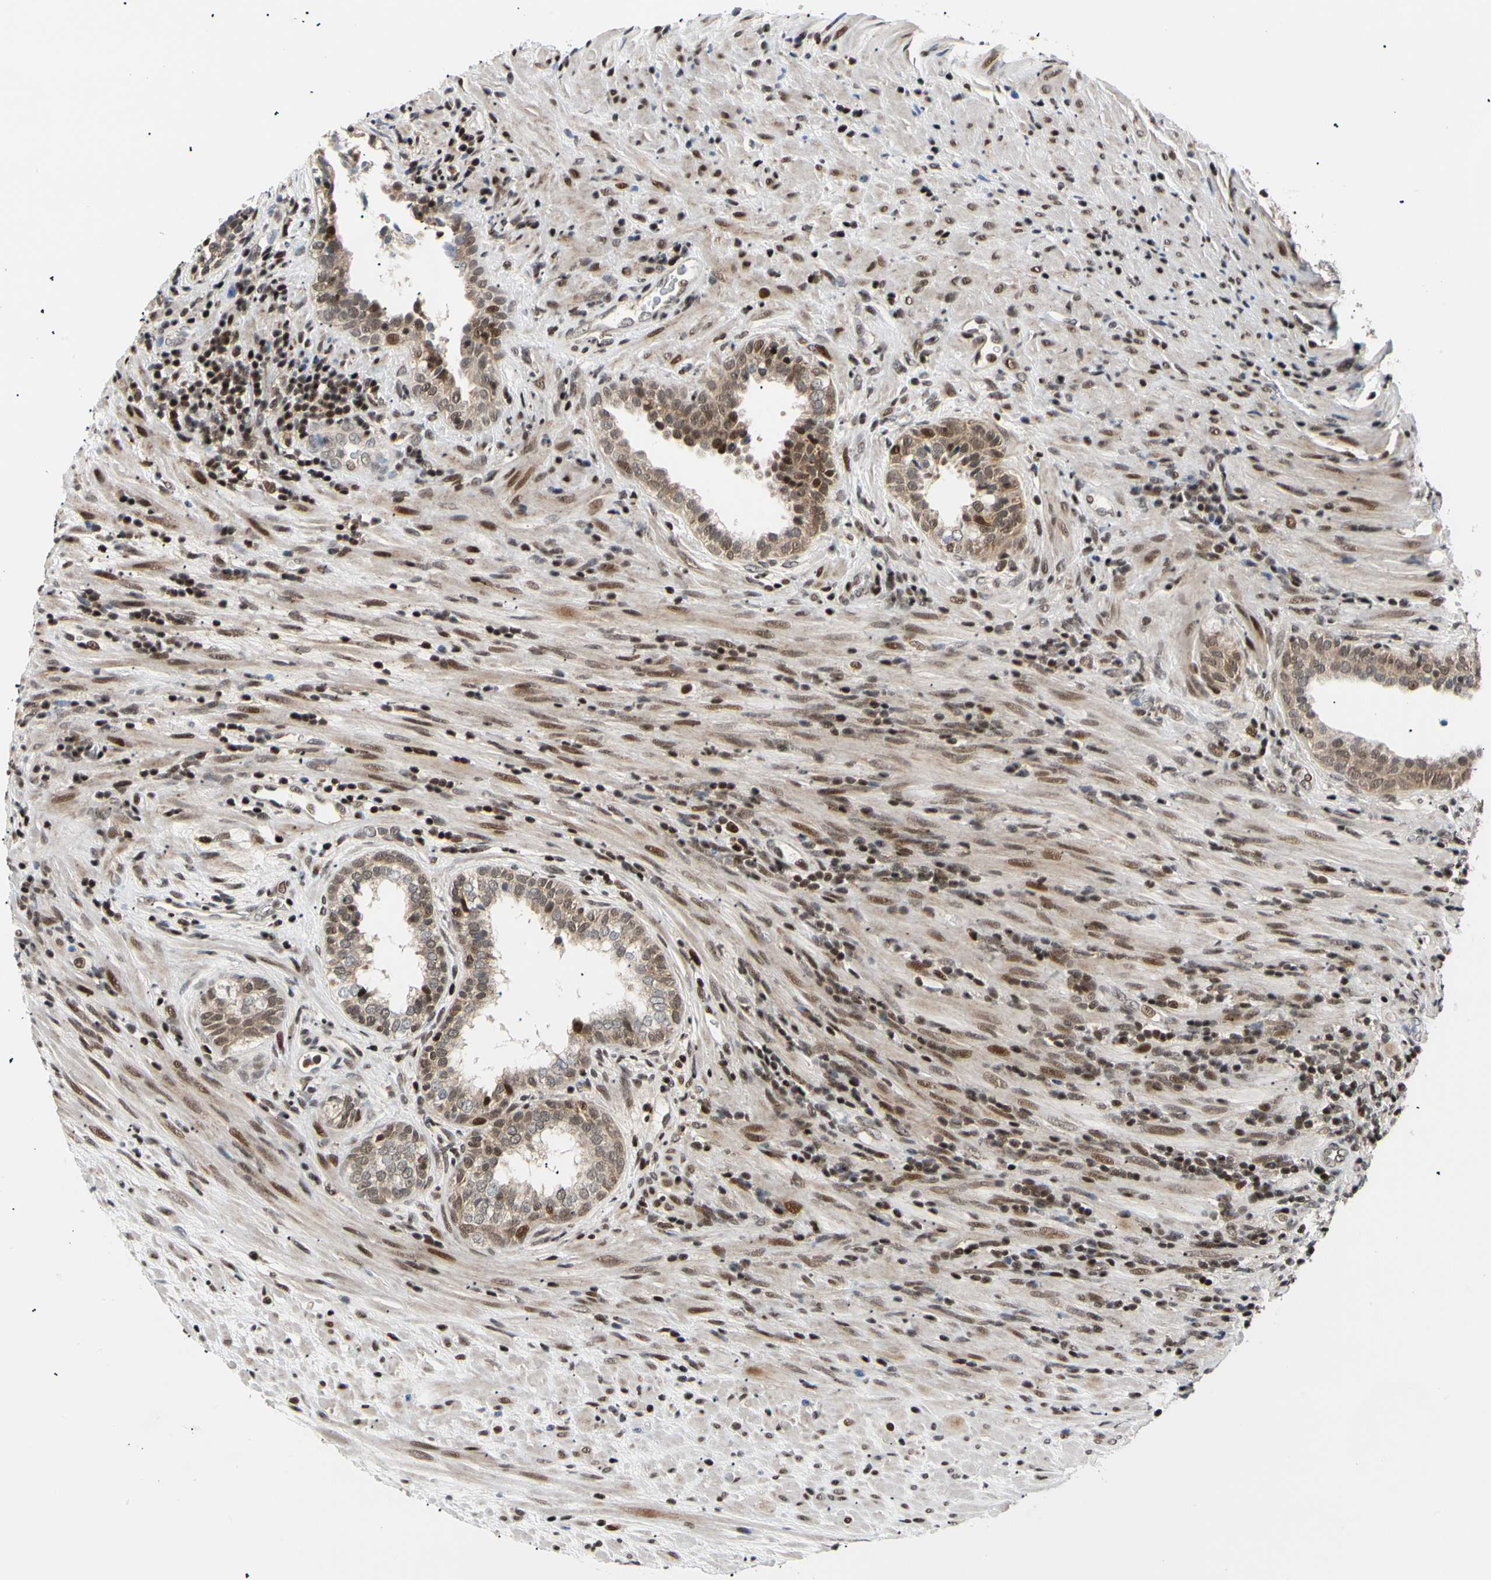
{"staining": {"intensity": "moderate", "quantity": "25%-75%", "location": "nuclear"}, "tissue": "prostate", "cell_type": "Glandular cells", "image_type": "normal", "snomed": [{"axis": "morphology", "description": "Normal tissue, NOS"}, {"axis": "topography", "description": "Prostate"}], "caption": "Protein staining by immunohistochemistry (IHC) demonstrates moderate nuclear expression in about 25%-75% of glandular cells in normal prostate.", "gene": "E2F1", "patient": {"sex": "male", "age": 76}}